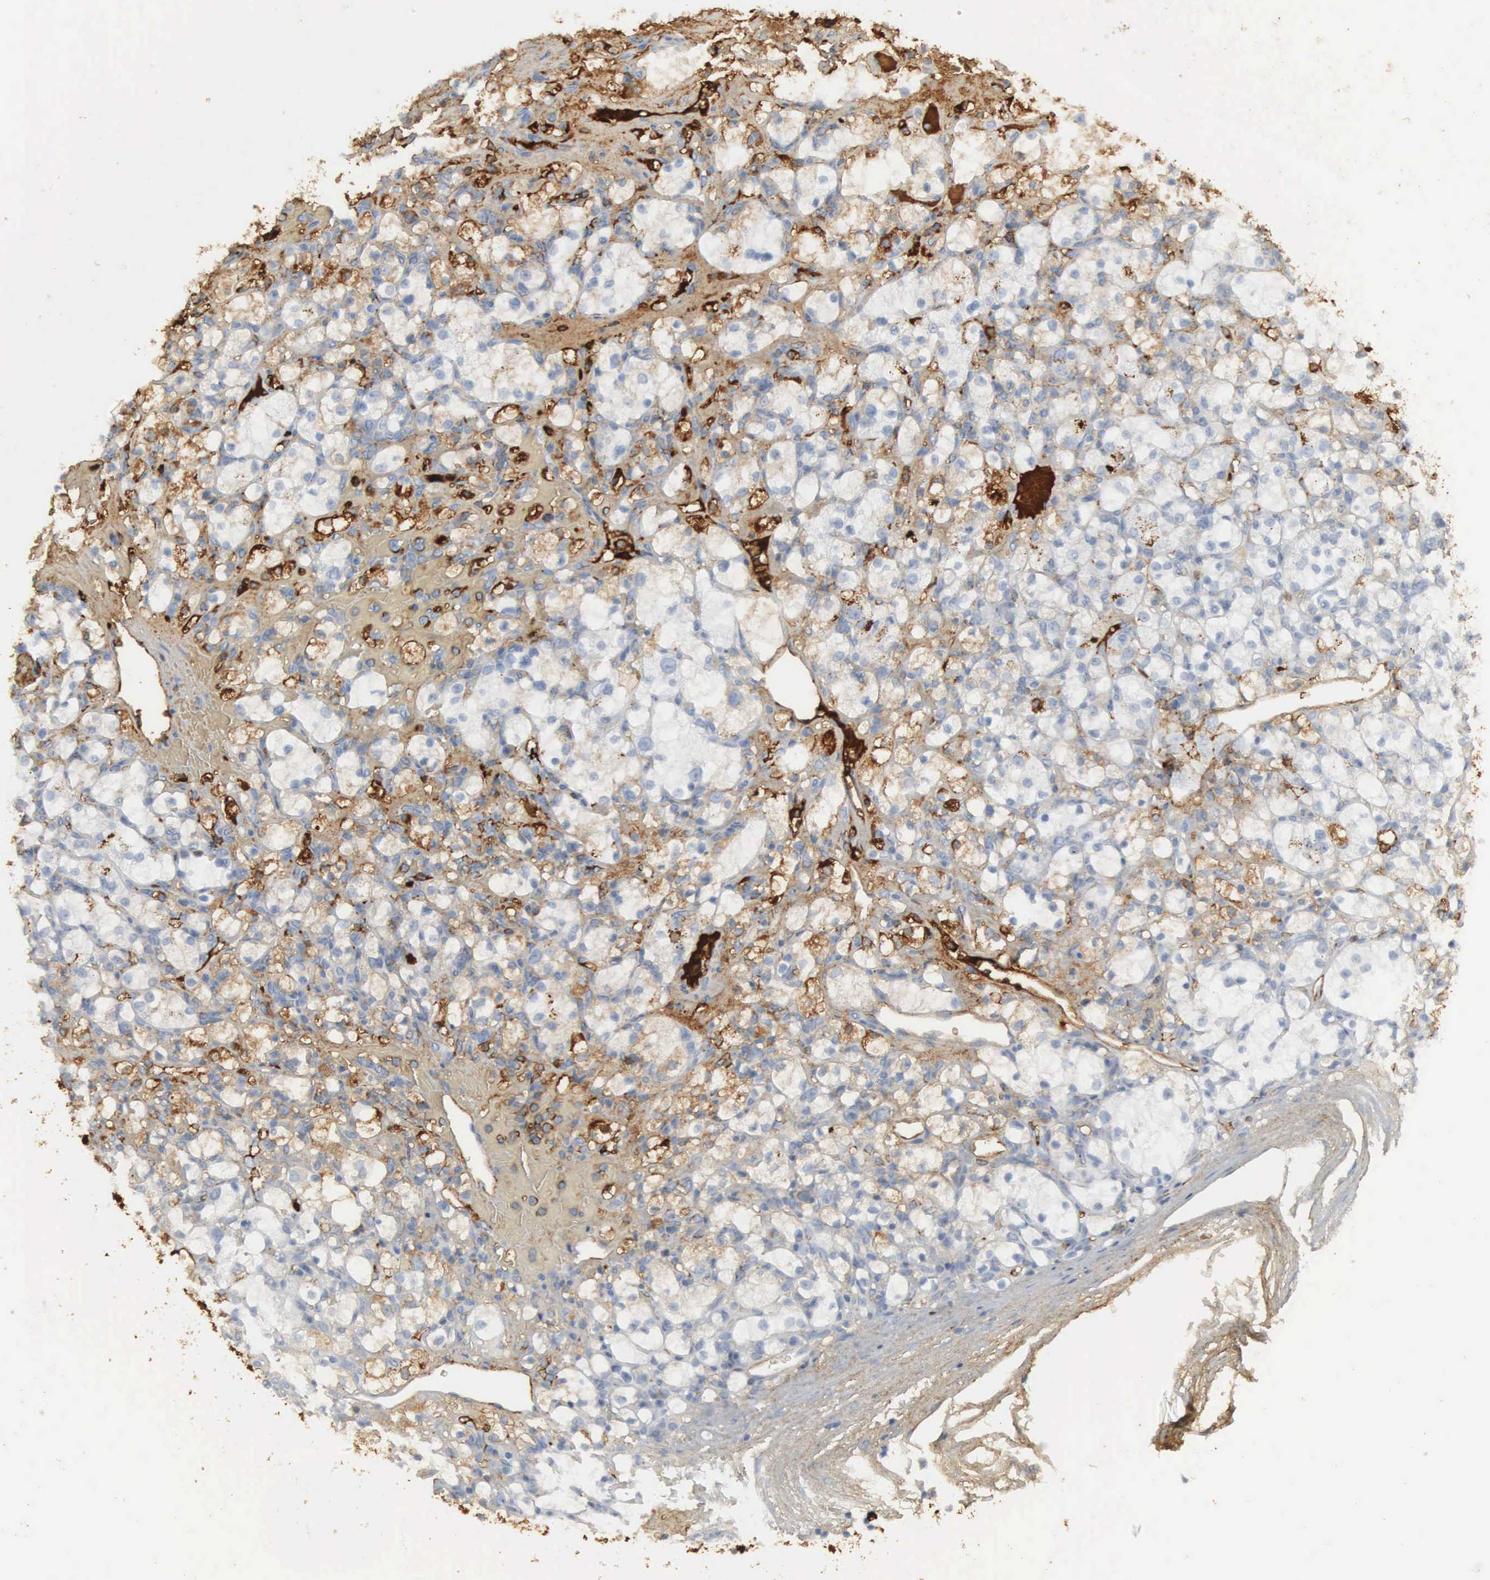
{"staining": {"intensity": "weak", "quantity": "25%-75%", "location": "cytoplasmic/membranous"}, "tissue": "renal cancer", "cell_type": "Tumor cells", "image_type": "cancer", "snomed": [{"axis": "morphology", "description": "Adenocarcinoma, NOS"}, {"axis": "topography", "description": "Kidney"}], "caption": "Renal adenocarcinoma stained with DAB (3,3'-diaminobenzidine) IHC demonstrates low levels of weak cytoplasmic/membranous positivity in approximately 25%-75% of tumor cells. Nuclei are stained in blue.", "gene": "IGLC3", "patient": {"sex": "female", "age": 83}}